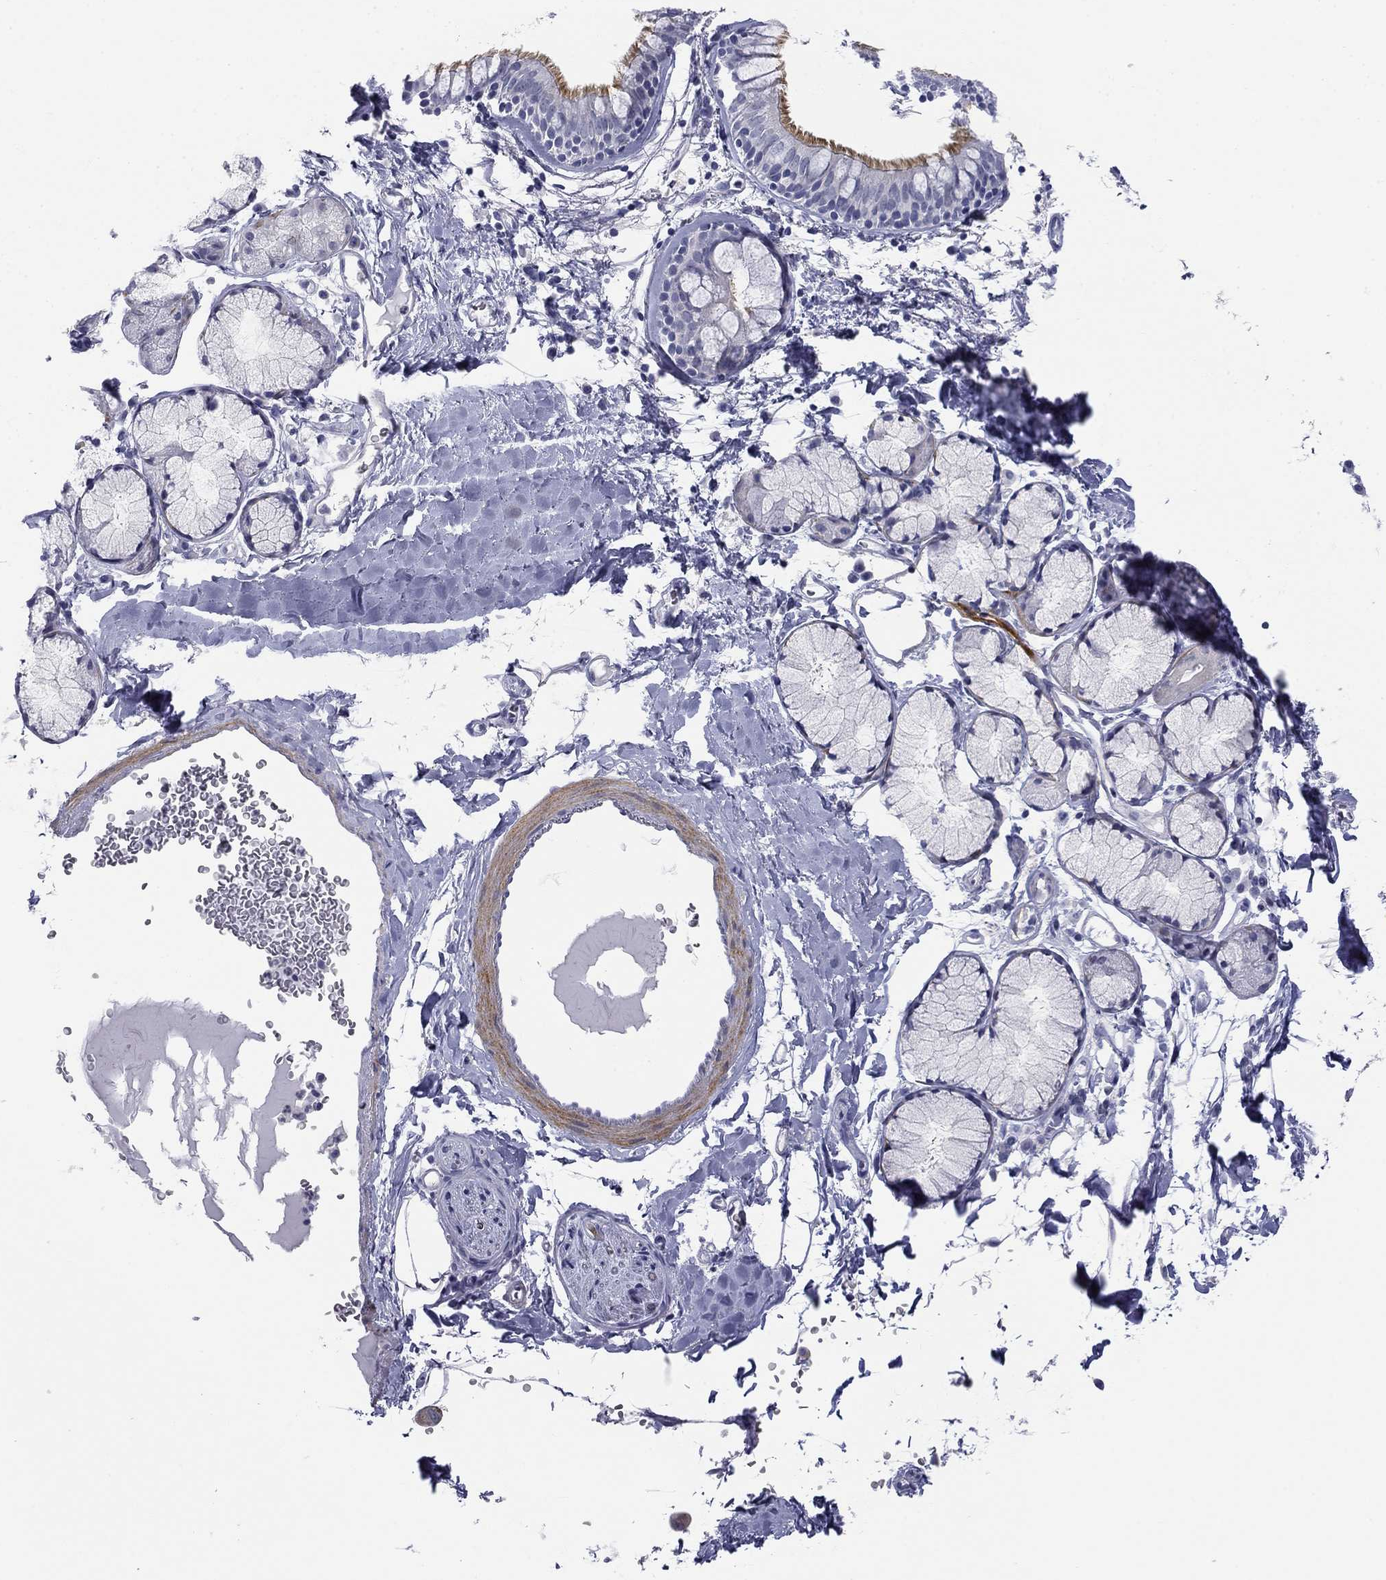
{"staining": {"intensity": "moderate", "quantity": "<25%", "location": "cytoplasmic/membranous"}, "tissue": "bronchus", "cell_type": "Respiratory epithelial cells", "image_type": "normal", "snomed": [{"axis": "morphology", "description": "Normal tissue, NOS"}, {"axis": "morphology", "description": "Squamous cell carcinoma, NOS"}, {"axis": "topography", "description": "Cartilage tissue"}, {"axis": "topography", "description": "Bronchus"}], "caption": "Protein staining exhibits moderate cytoplasmic/membranous positivity in about <25% of respiratory epithelial cells in normal bronchus.", "gene": "TIGD4", "patient": {"sex": "male", "age": 72}}